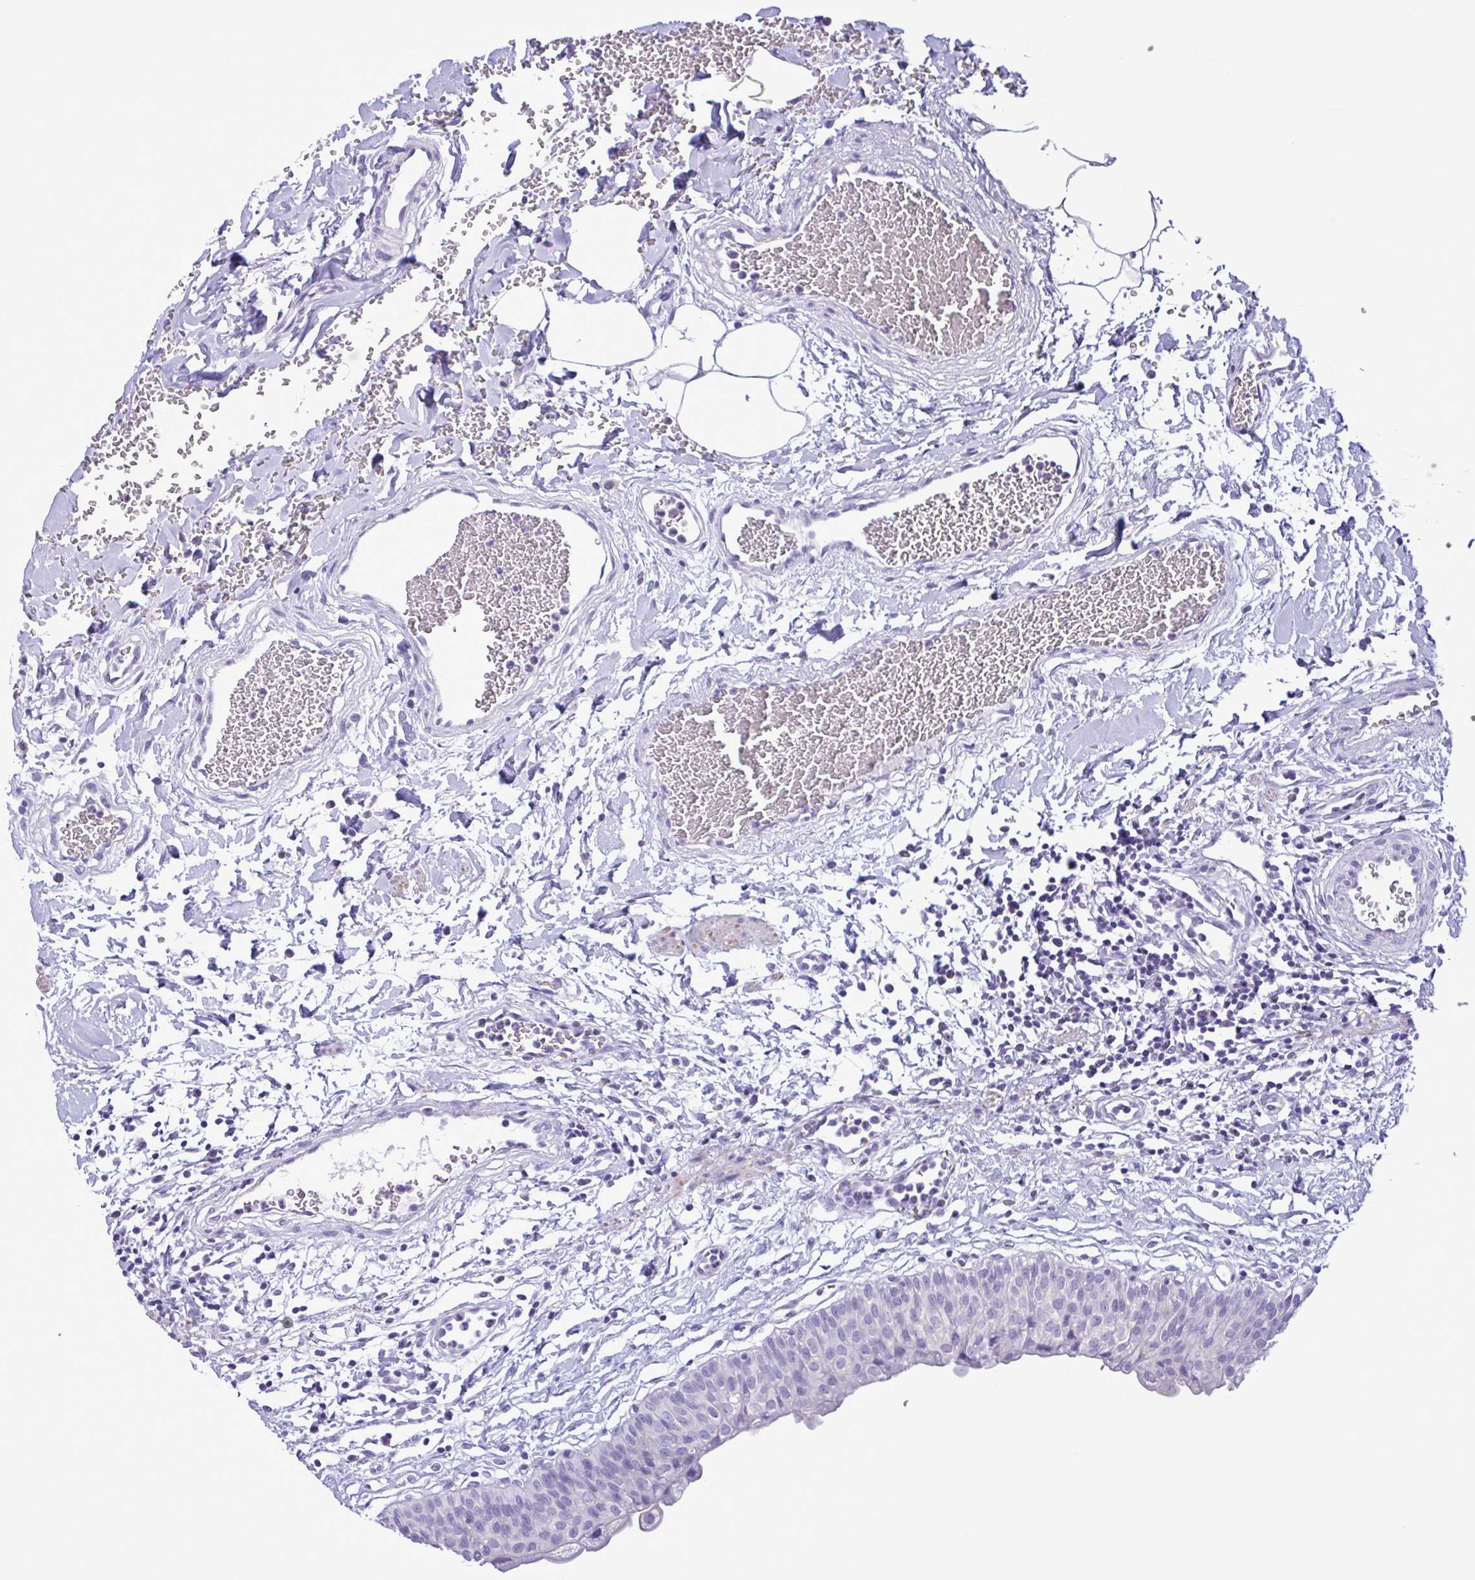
{"staining": {"intensity": "negative", "quantity": "none", "location": "none"}, "tissue": "urinary bladder", "cell_type": "Urothelial cells", "image_type": "normal", "snomed": [{"axis": "morphology", "description": "Normal tissue, NOS"}, {"axis": "topography", "description": "Urinary bladder"}], "caption": "This micrograph is of unremarkable urinary bladder stained with immunohistochemistry to label a protein in brown with the nuclei are counter-stained blue. There is no staining in urothelial cells.", "gene": "CBY2", "patient": {"sex": "male", "age": 55}}